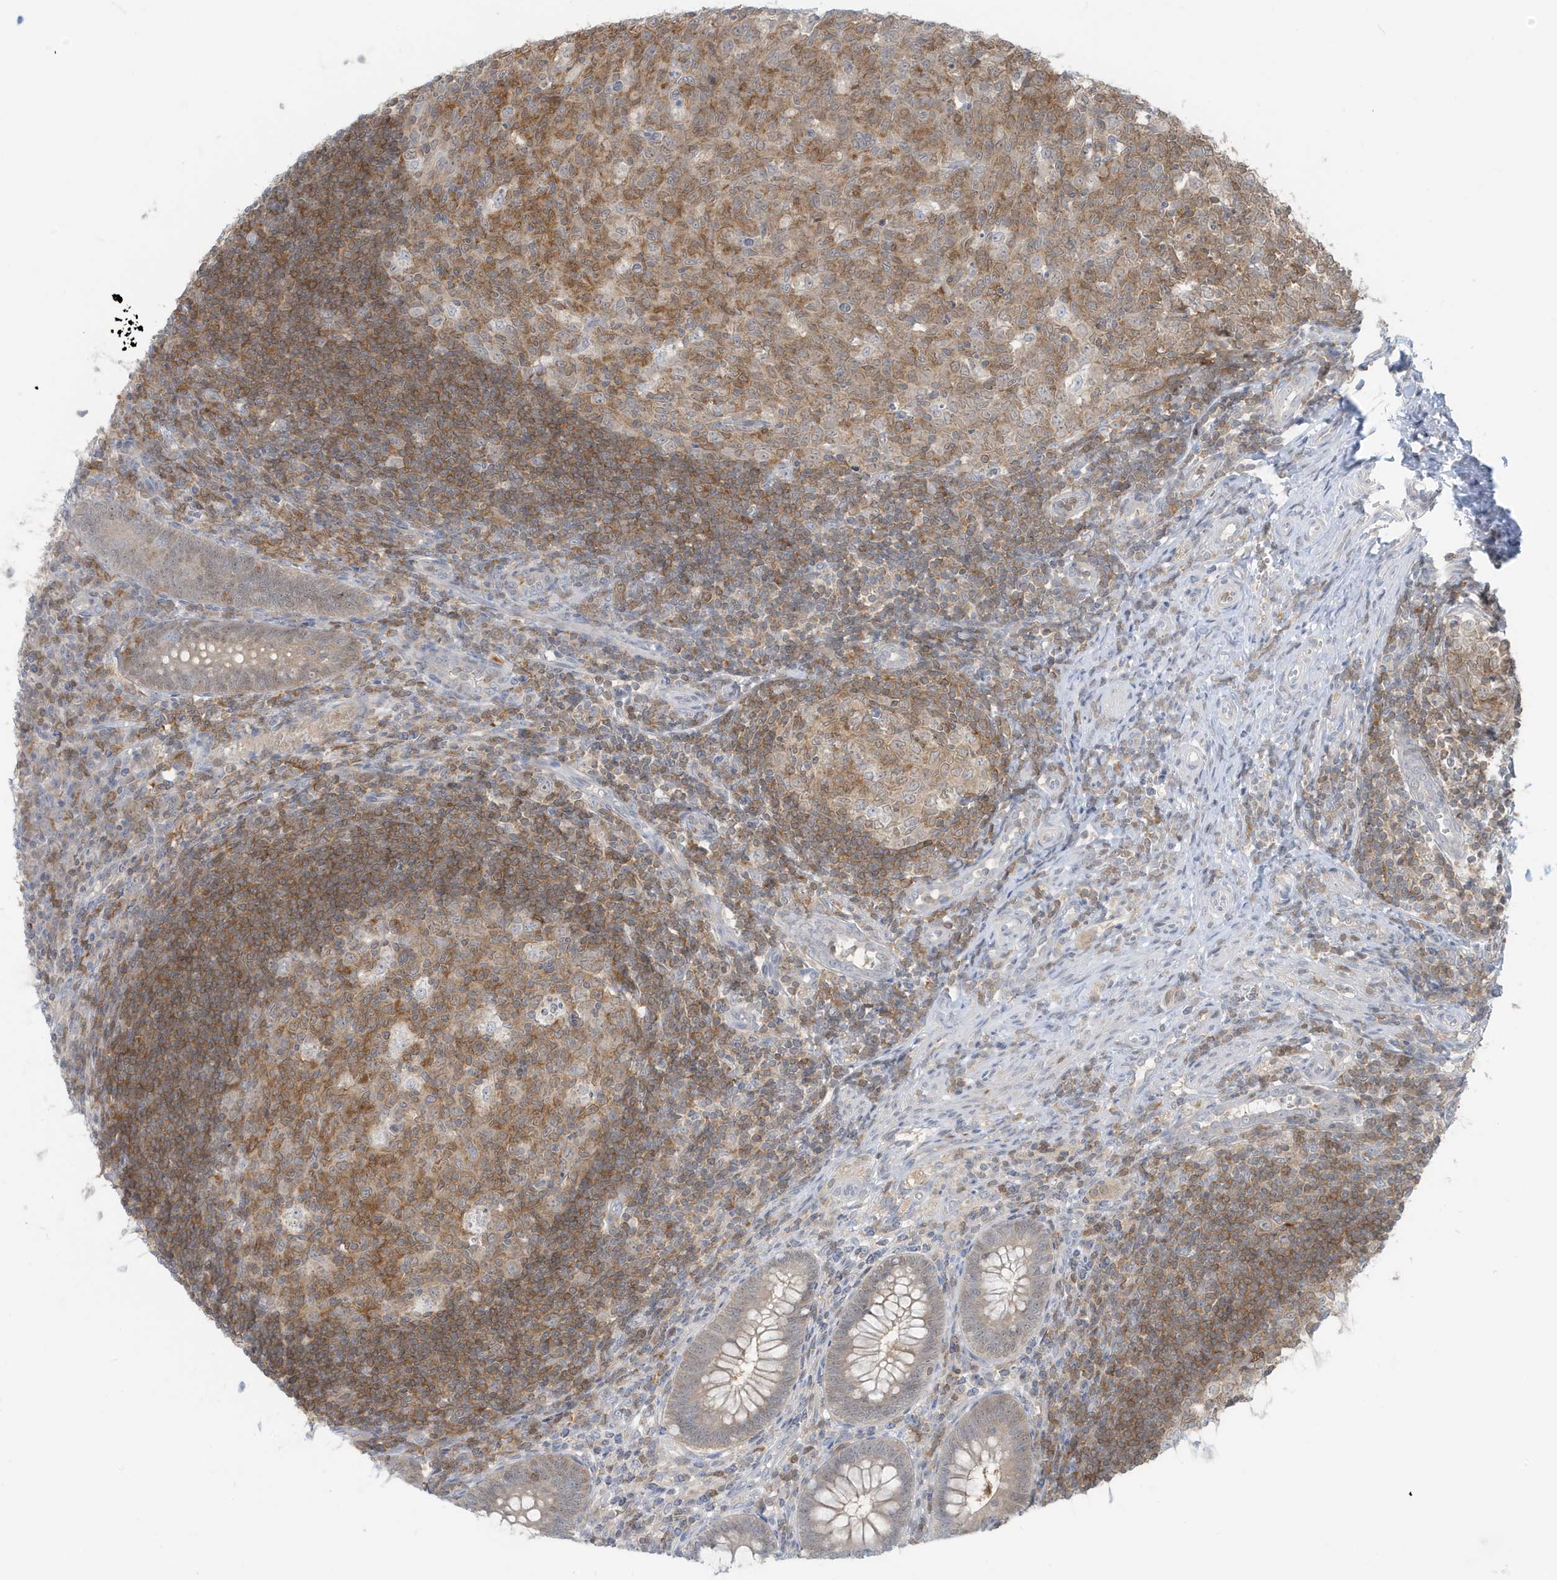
{"staining": {"intensity": "moderate", "quantity": "25%-75%", "location": "cytoplasmic/membranous"}, "tissue": "appendix", "cell_type": "Glandular cells", "image_type": "normal", "snomed": [{"axis": "morphology", "description": "Normal tissue, NOS"}, {"axis": "topography", "description": "Appendix"}], "caption": "Immunohistochemical staining of benign human appendix reveals medium levels of moderate cytoplasmic/membranous positivity in about 25%-75% of glandular cells. The protein is shown in brown color, while the nuclei are stained blue.", "gene": "OGA", "patient": {"sex": "male", "age": 14}}